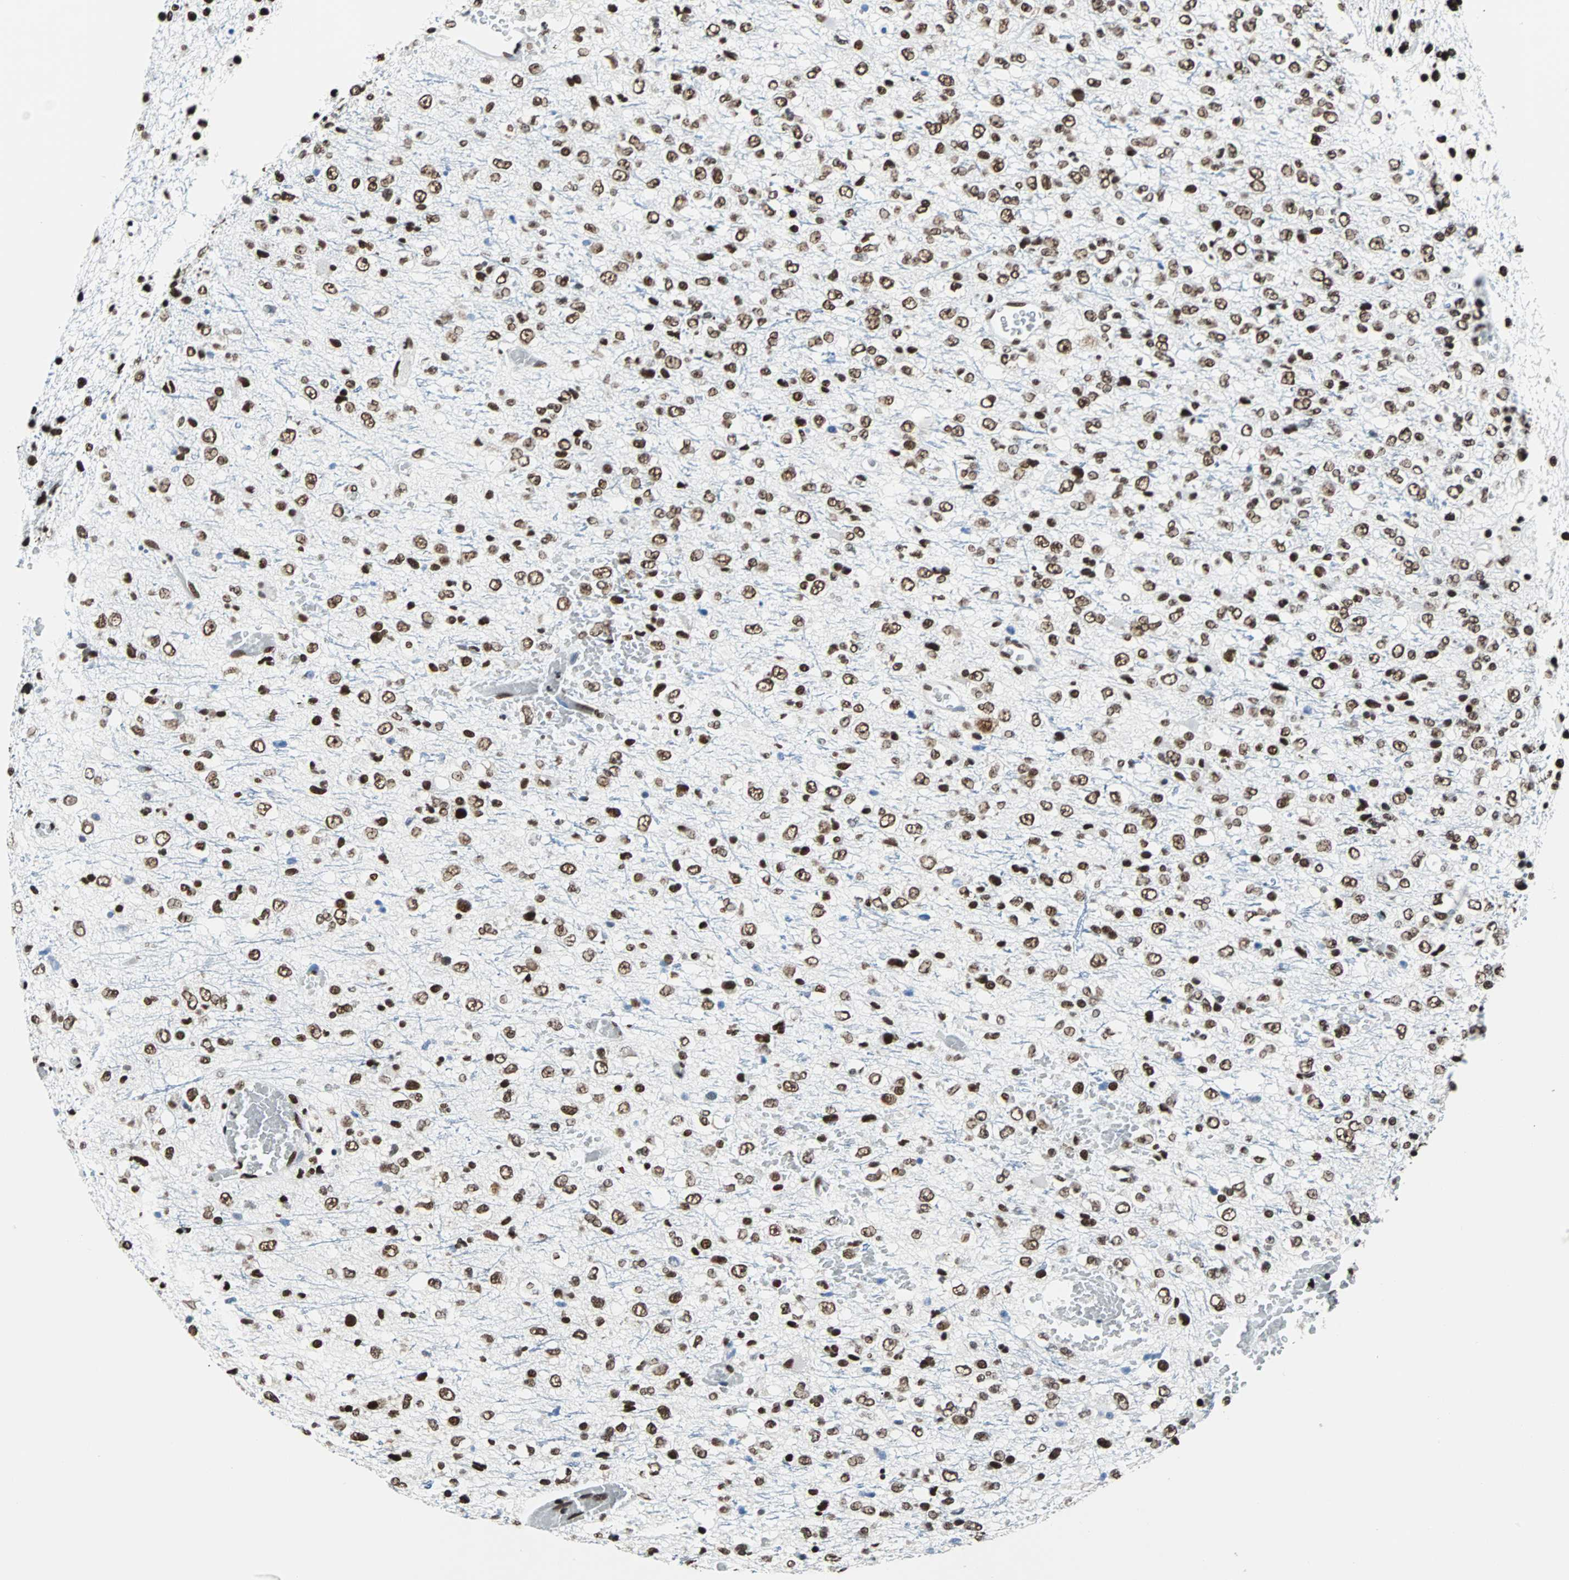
{"staining": {"intensity": "strong", "quantity": ">75%", "location": "nuclear"}, "tissue": "glioma", "cell_type": "Tumor cells", "image_type": "cancer", "snomed": [{"axis": "morphology", "description": "Glioma, malignant, High grade"}, {"axis": "topography", "description": "pancreas cauda"}], "caption": "This is a micrograph of IHC staining of glioma, which shows strong expression in the nuclear of tumor cells.", "gene": "FUBP1", "patient": {"sex": "male", "age": 60}}